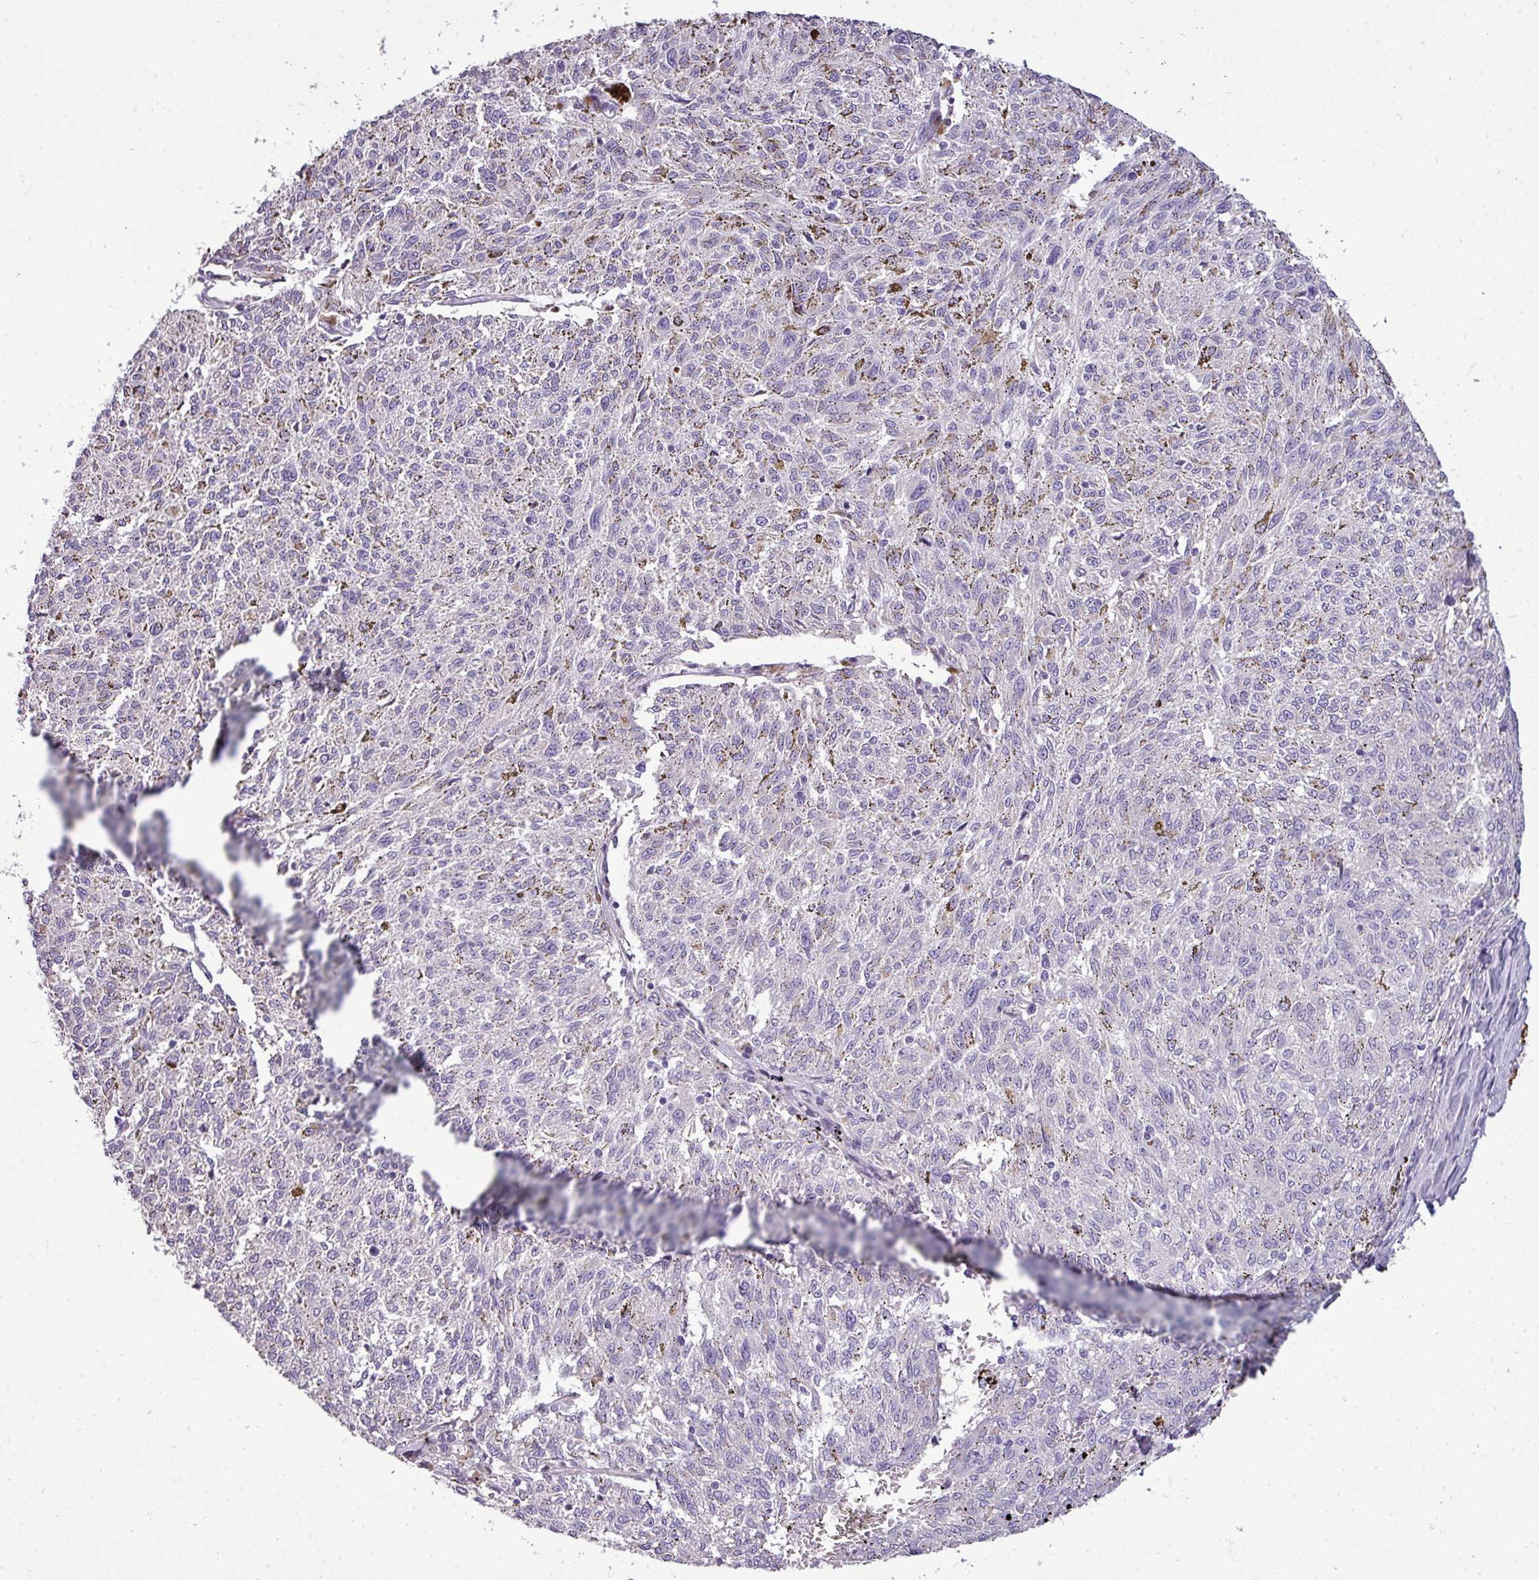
{"staining": {"intensity": "negative", "quantity": "none", "location": "none"}, "tissue": "melanoma", "cell_type": "Tumor cells", "image_type": "cancer", "snomed": [{"axis": "morphology", "description": "Malignant melanoma, NOS"}, {"axis": "topography", "description": "Skin"}], "caption": "Immunohistochemistry micrograph of neoplastic tissue: melanoma stained with DAB (3,3'-diaminobenzidine) shows no significant protein expression in tumor cells.", "gene": "DNAAF9", "patient": {"sex": "female", "age": 72}}